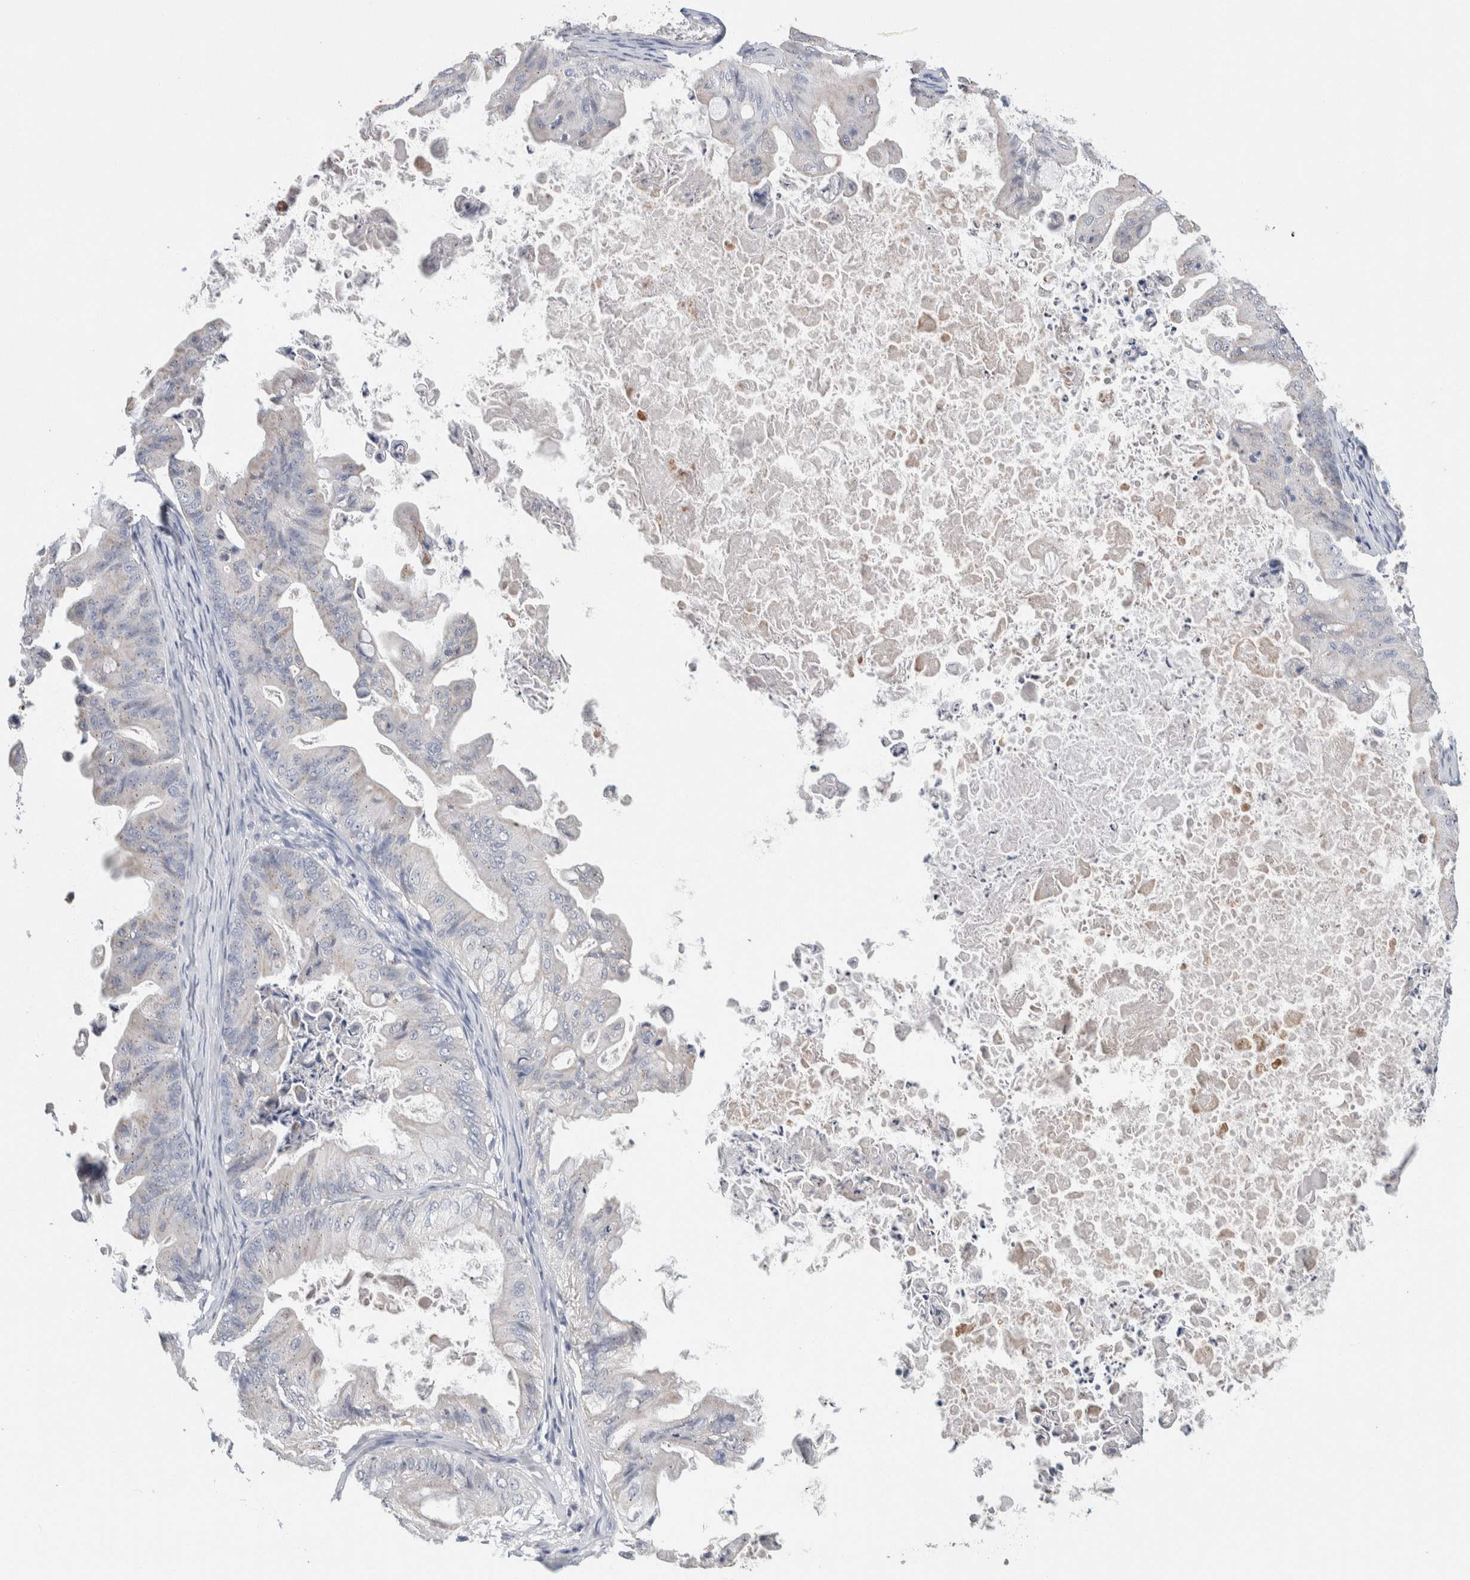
{"staining": {"intensity": "negative", "quantity": "none", "location": "none"}, "tissue": "ovarian cancer", "cell_type": "Tumor cells", "image_type": "cancer", "snomed": [{"axis": "morphology", "description": "Cystadenocarcinoma, mucinous, NOS"}, {"axis": "topography", "description": "Ovary"}], "caption": "The micrograph displays no significant staining in tumor cells of mucinous cystadenocarcinoma (ovarian).", "gene": "SCN2A", "patient": {"sex": "female", "age": 37}}